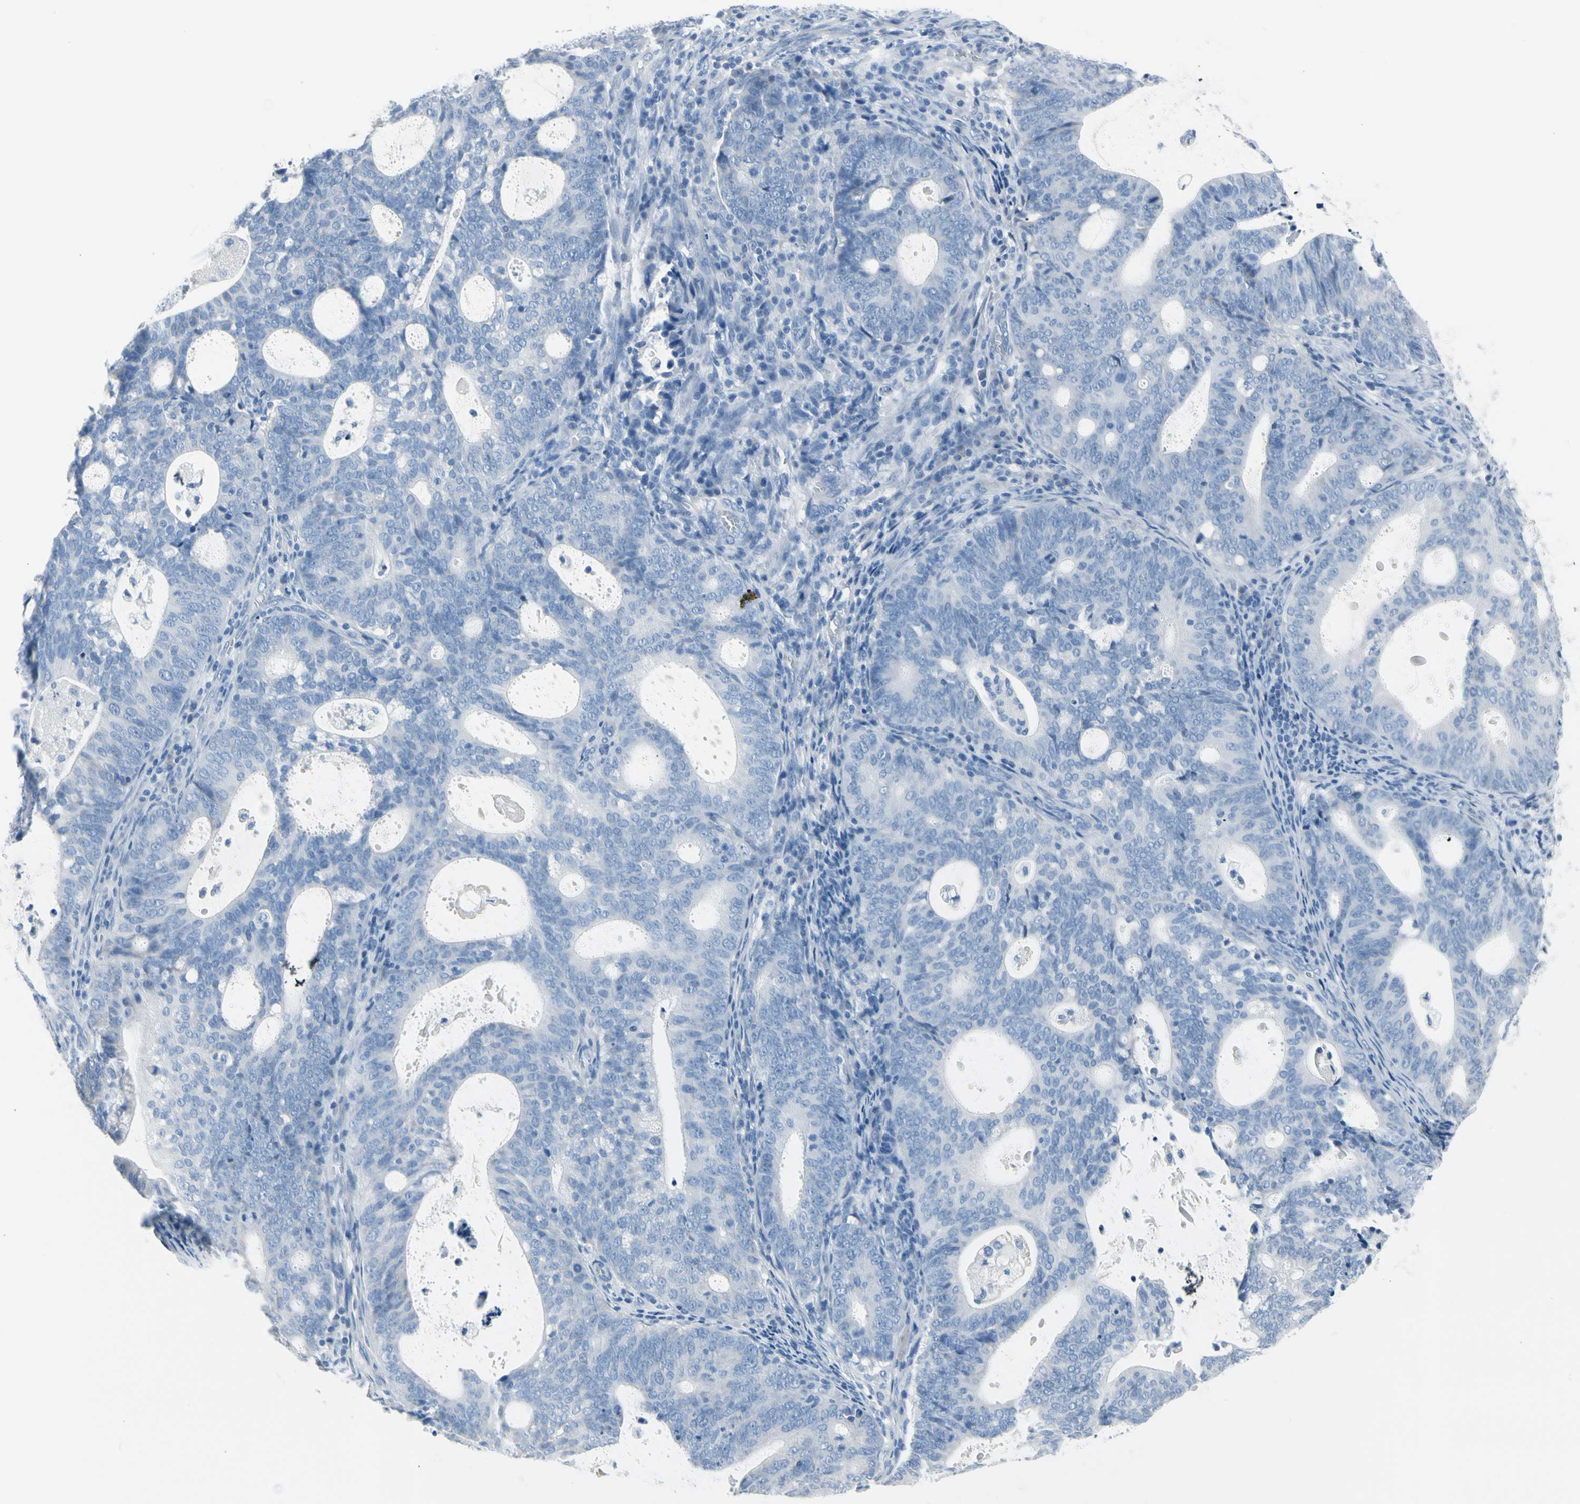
{"staining": {"intensity": "negative", "quantity": "none", "location": "none"}, "tissue": "endometrial cancer", "cell_type": "Tumor cells", "image_type": "cancer", "snomed": [{"axis": "morphology", "description": "Adenocarcinoma, NOS"}, {"axis": "topography", "description": "Uterus"}], "caption": "High magnification brightfield microscopy of endometrial adenocarcinoma stained with DAB (brown) and counterstained with hematoxylin (blue): tumor cells show no significant staining.", "gene": "TPO", "patient": {"sex": "female", "age": 83}}